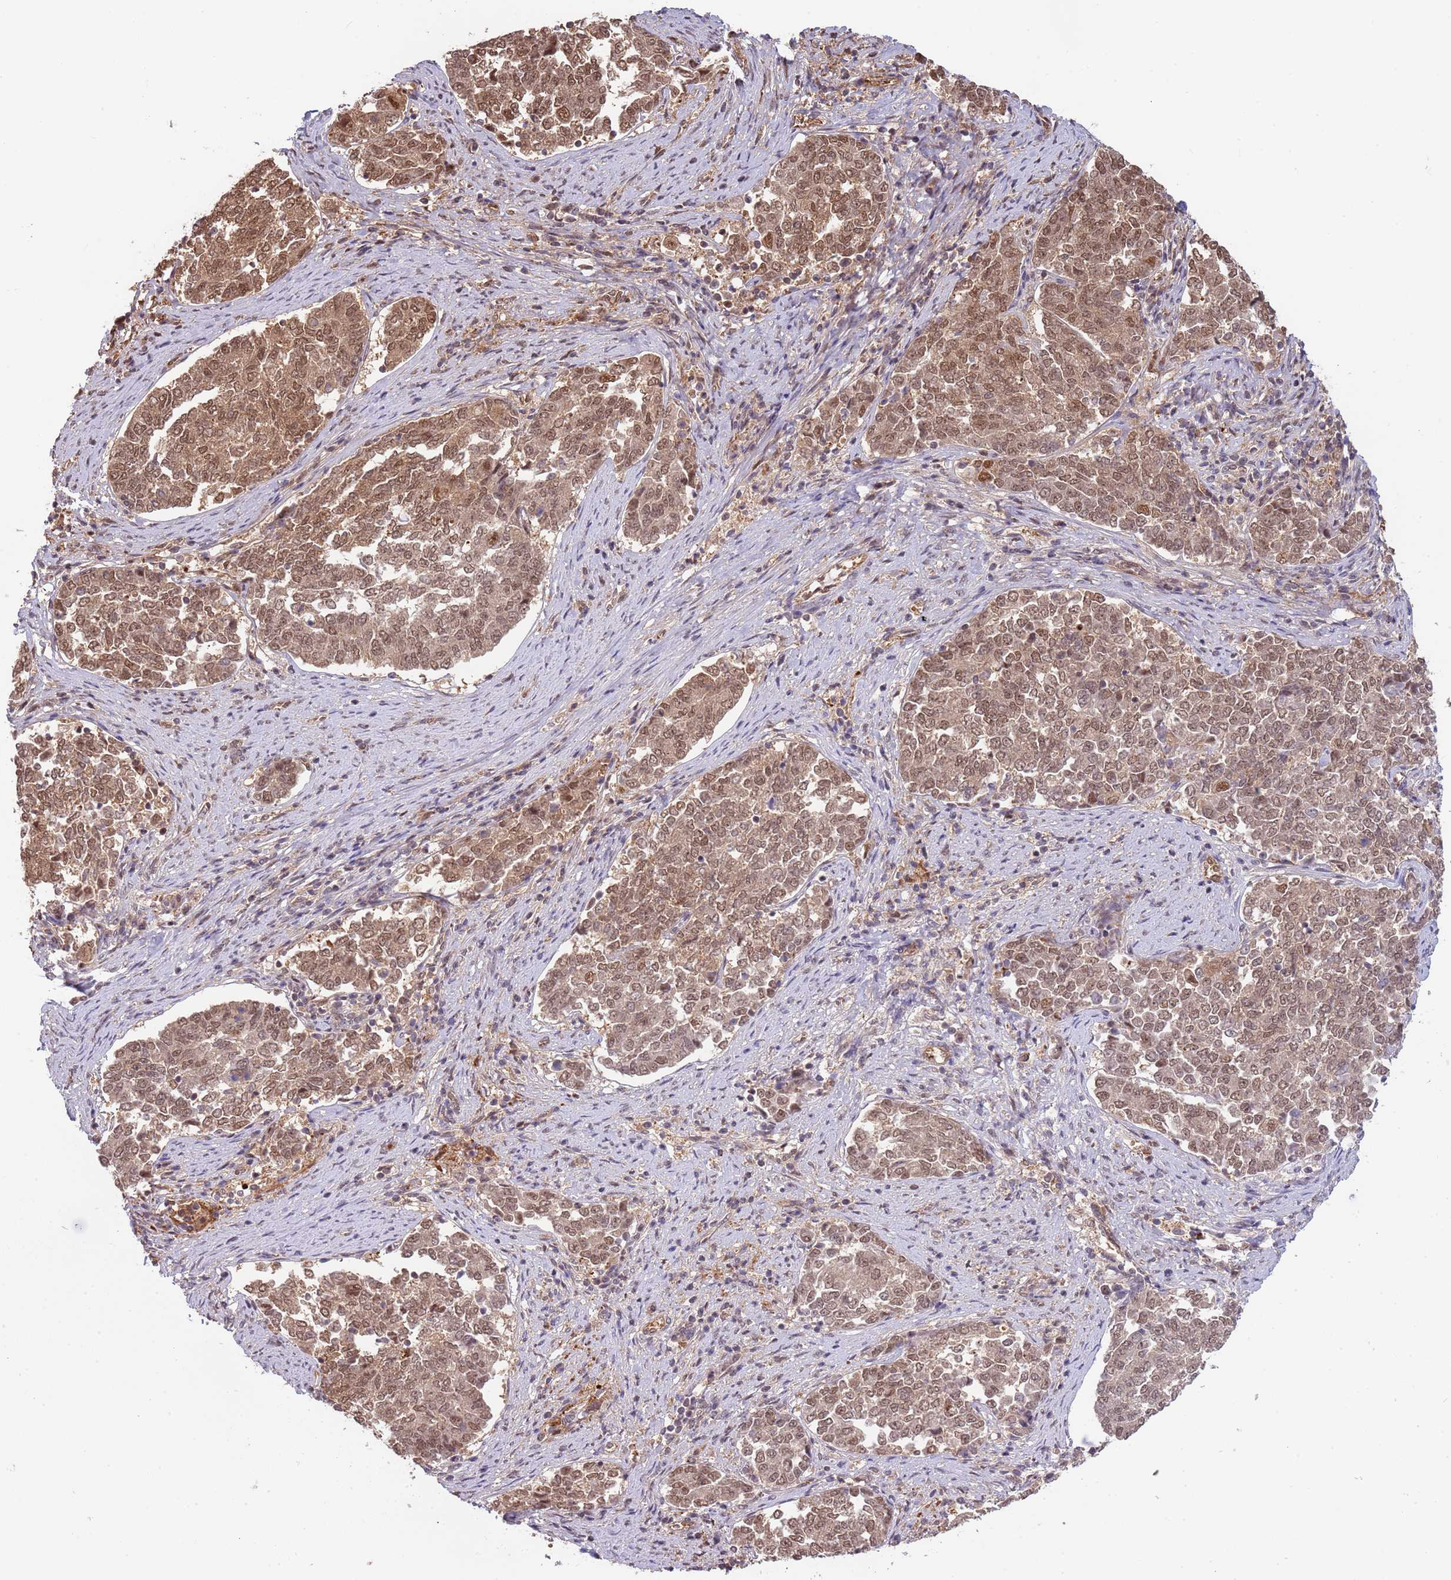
{"staining": {"intensity": "moderate", "quantity": ">75%", "location": "cytoplasmic/membranous,nuclear"}, "tissue": "endometrial cancer", "cell_type": "Tumor cells", "image_type": "cancer", "snomed": [{"axis": "morphology", "description": "Adenocarcinoma, NOS"}, {"axis": "topography", "description": "Endometrium"}], "caption": "Immunohistochemical staining of endometrial adenocarcinoma shows medium levels of moderate cytoplasmic/membranous and nuclear protein expression in about >75% of tumor cells.", "gene": "PLSCR5", "patient": {"sex": "female", "age": 80}}